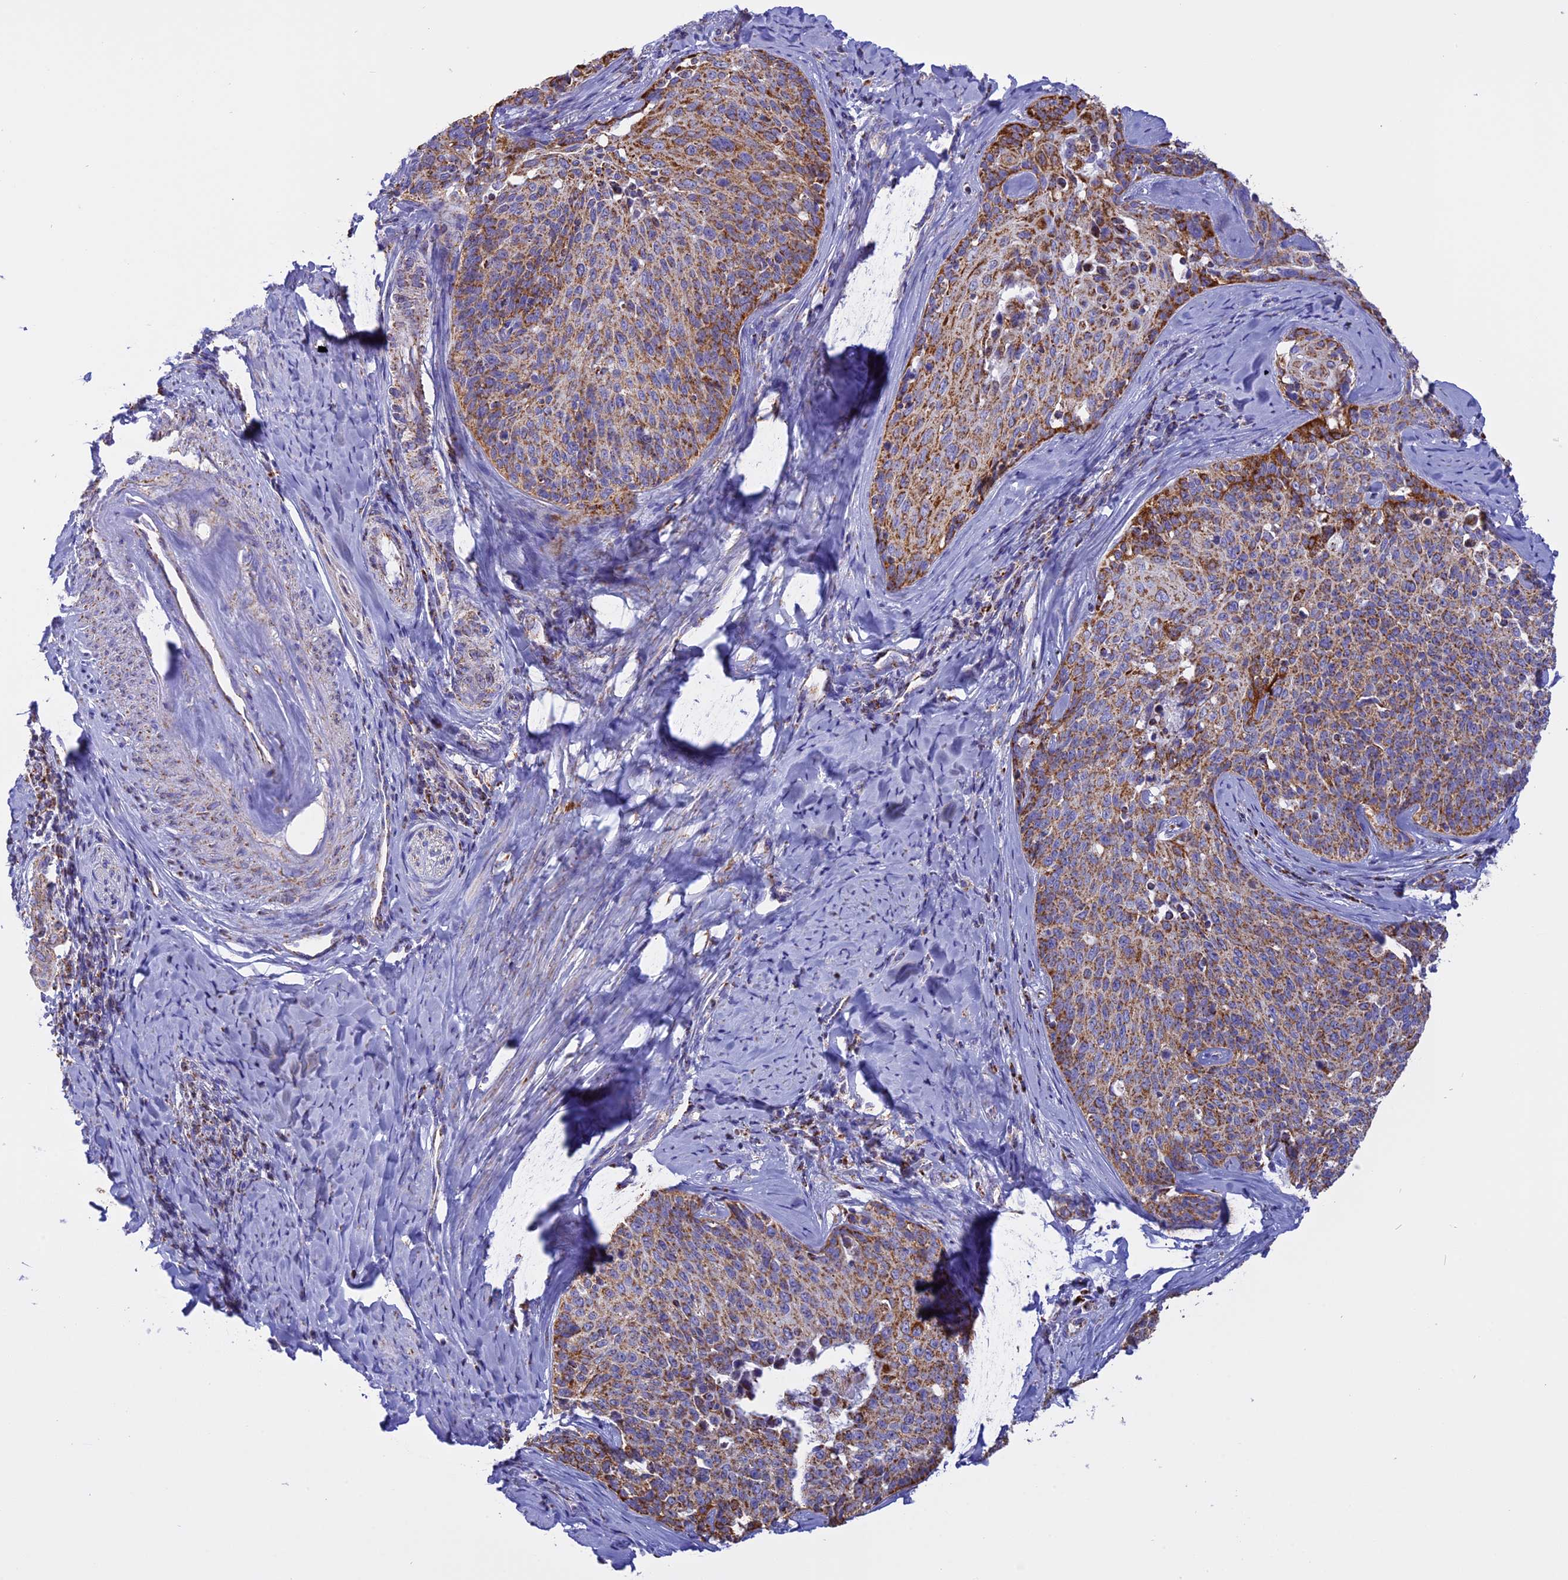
{"staining": {"intensity": "moderate", "quantity": ">75%", "location": "cytoplasmic/membranous"}, "tissue": "cervical cancer", "cell_type": "Tumor cells", "image_type": "cancer", "snomed": [{"axis": "morphology", "description": "Squamous cell carcinoma, NOS"}, {"axis": "topography", "description": "Cervix"}], "caption": "DAB (3,3'-diaminobenzidine) immunohistochemical staining of human cervical squamous cell carcinoma displays moderate cytoplasmic/membranous protein staining in about >75% of tumor cells. (Stains: DAB (3,3'-diaminobenzidine) in brown, nuclei in blue, Microscopy: brightfield microscopy at high magnification).", "gene": "KCNG1", "patient": {"sex": "female", "age": 50}}